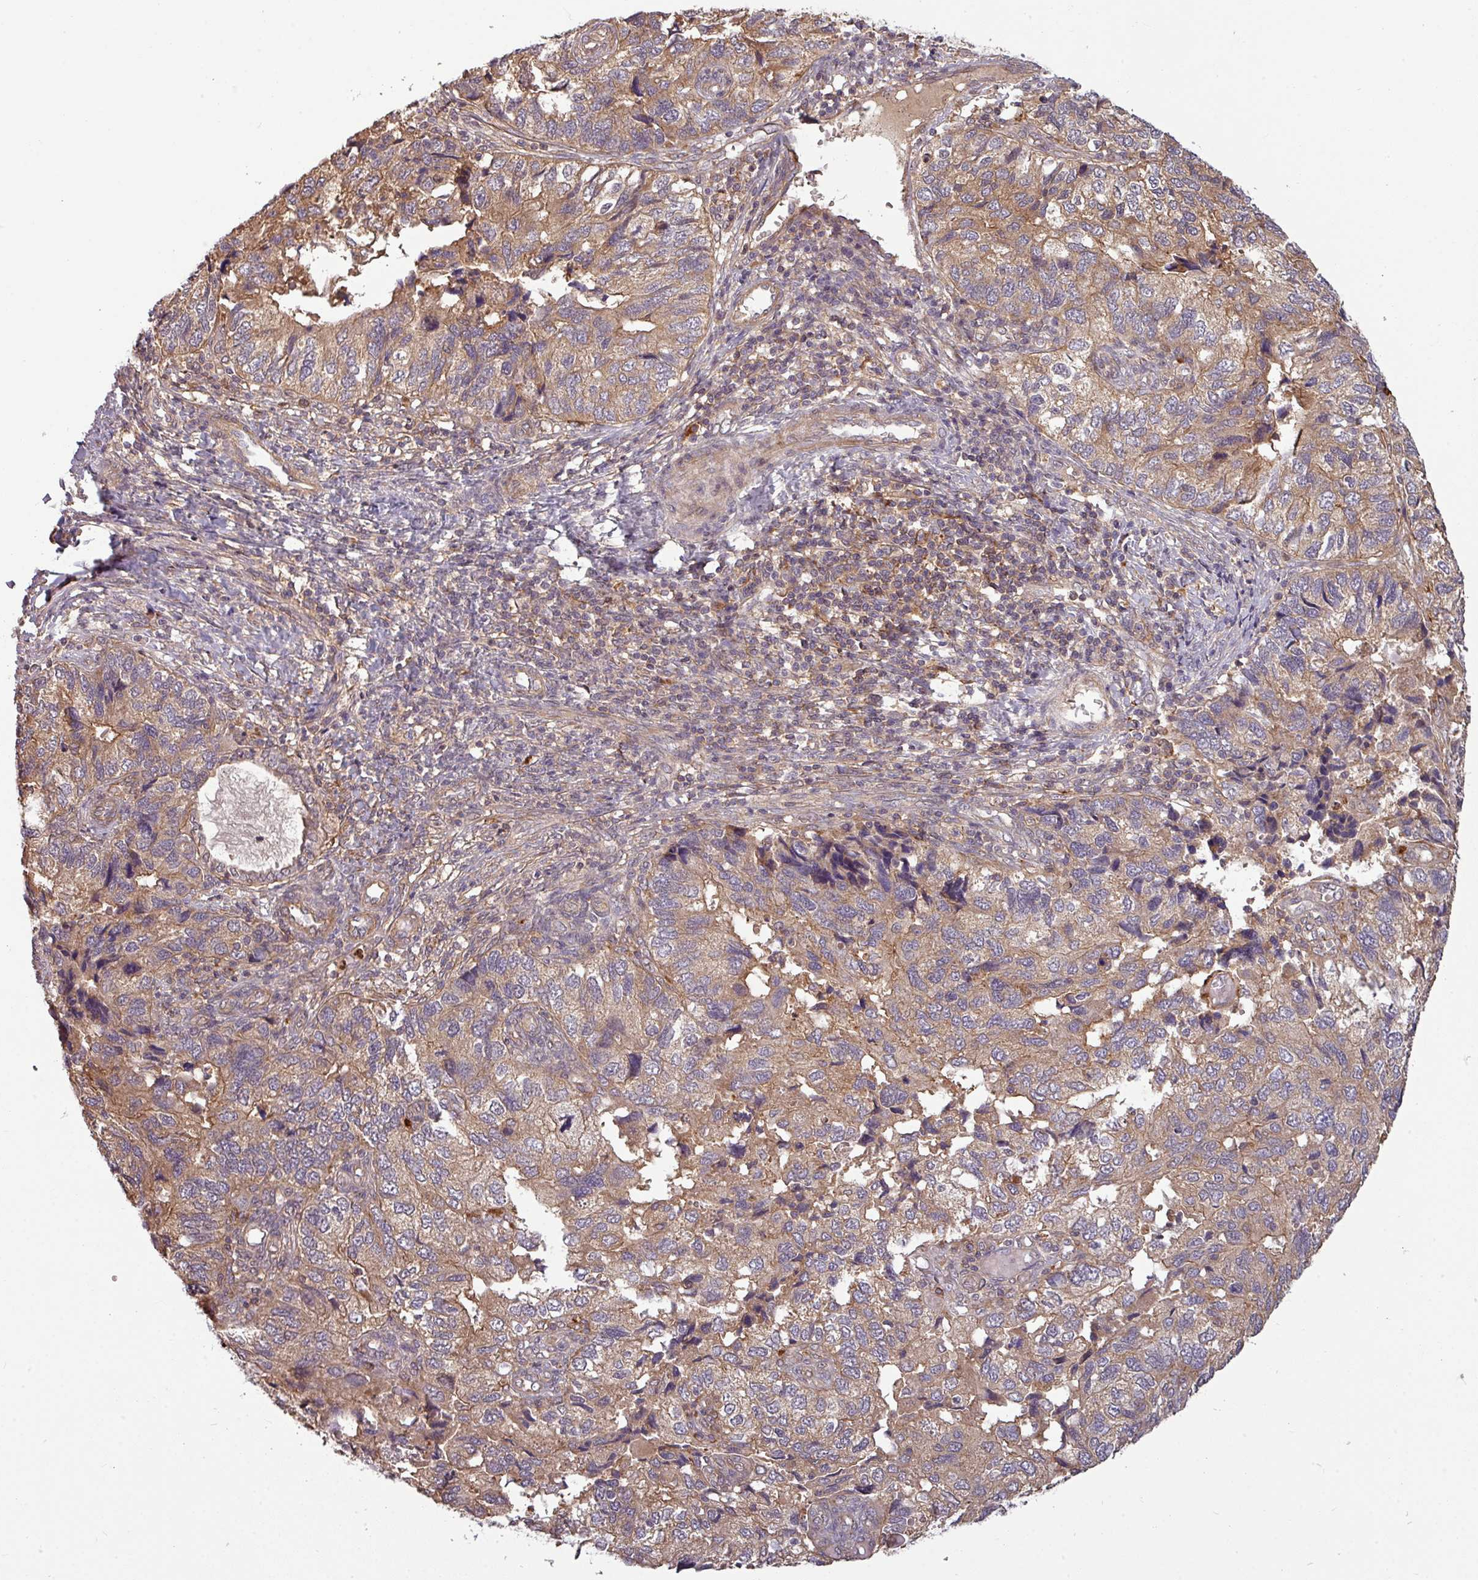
{"staining": {"intensity": "moderate", "quantity": ">75%", "location": "cytoplasmic/membranous"}, "tissue": "endometrial cancer", "cell_type": "Tumor cells", "image_type": "cancer", "snomed": [{"axis": "morphology", "description": "Carcinoma, NOS"}, {"axis": "topography", "description": "Uterus"}], "caption": "An immunohistochemistry (IHC) histopathology image of neoplastic tissue is shown. Protein staining in brown labels moderate cytoplasmic/membranous positivity in endometrial cancer (carcinoma) within tumor cells.", "gene": "PAPLN", "patient": {"sex": "female", "age": 76}}